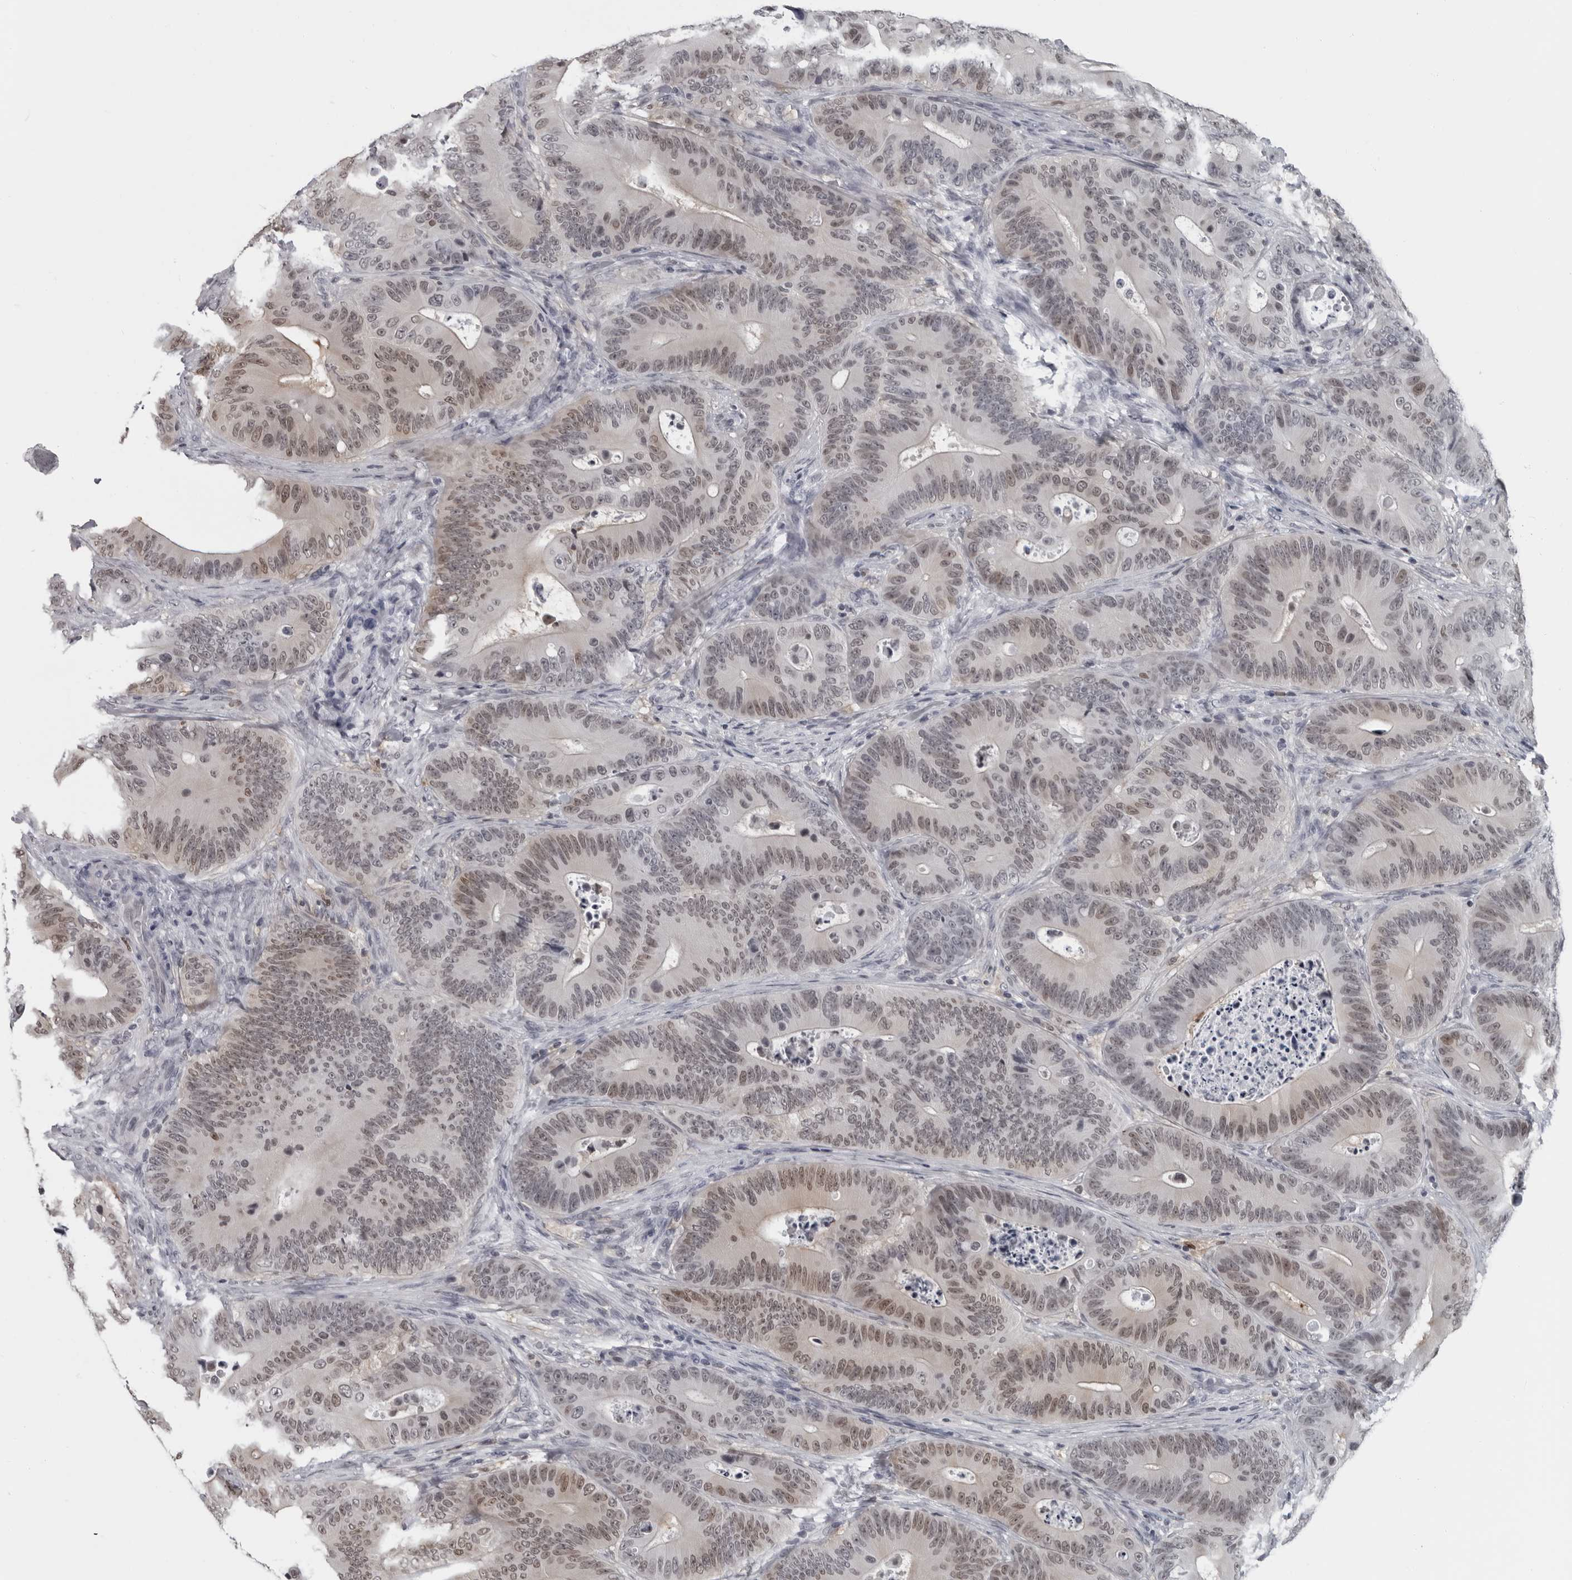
{"staining": {"intensity": "weak", "quantity": "25%-75%", "location": "nuclear"}, "tissue": "colorectal cancer", "cell_type": "Tumor cells", "image_type": "cancer", "snomed": [{"axis": "morphology", "description": "Adenocarcinoma, NOS"}, {"axis": "topography", "description": "Colon"}], "caption": "Immunohistochemical staining of human colorectal cancer (adenocarcinoma) displays weak nuclear protein expression in about 25%-75% of tumor cells.", "gene": "LZIC", "patient": {"sex": "male", "age": 83}}